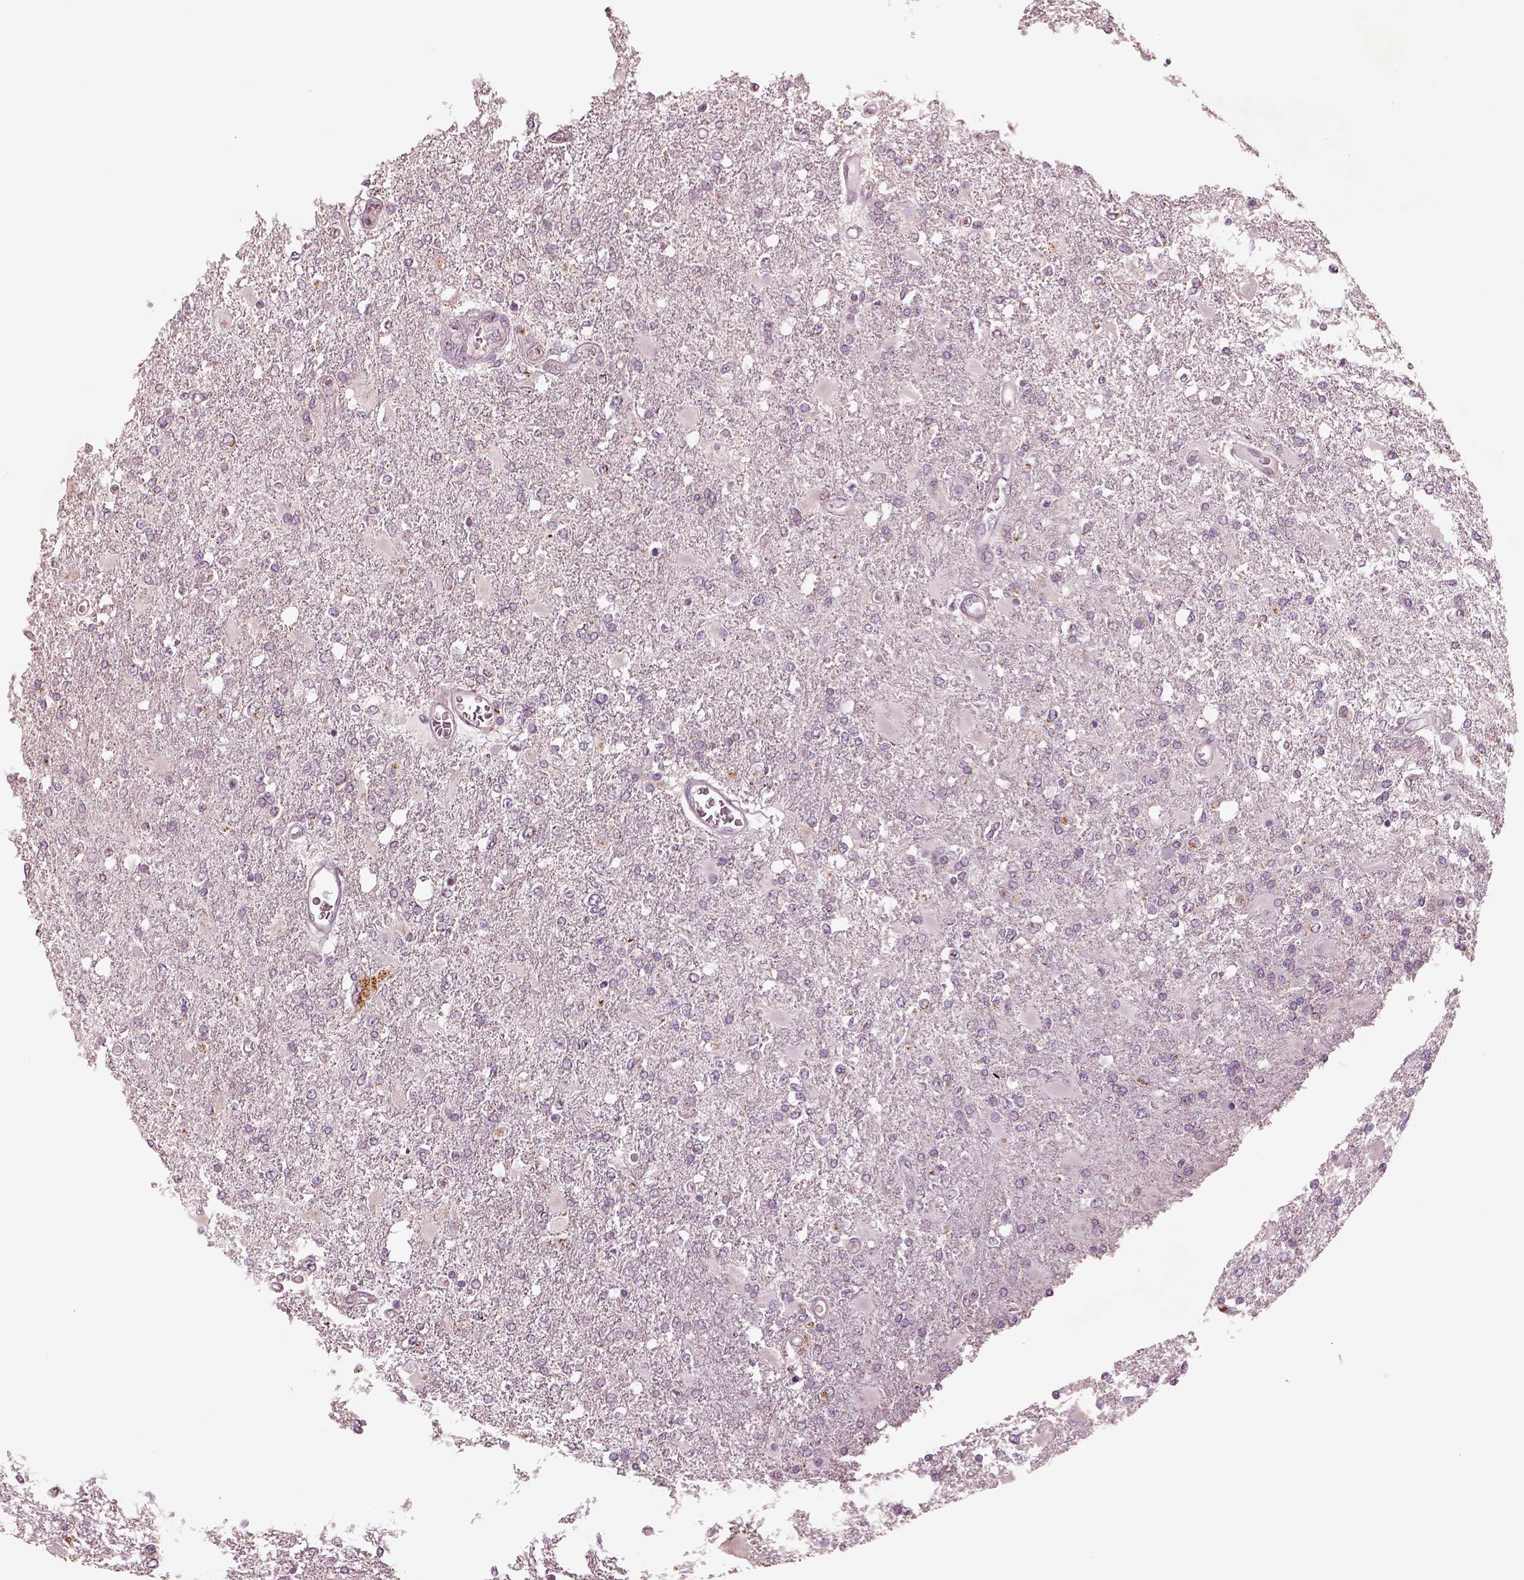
{"staining": {"intensity": "negative", "quantity": "none", "location": "none"}, "tissue": "glioma", "cell_type": "Tumor cells", "image_type": "cancer", "snomed": [{"axis": "morphology", "description": "Glioma, malignant, High grade"}, {"axis": "topography", "description": "Cerebral cortex"}], "caption": "DAB immunohistochemical staining of human malignant glioma (high-grade) shows no significant staining in tumor cells.", "gene": "SDCBP2", "patient": {"sex": "male", "age": 79}}